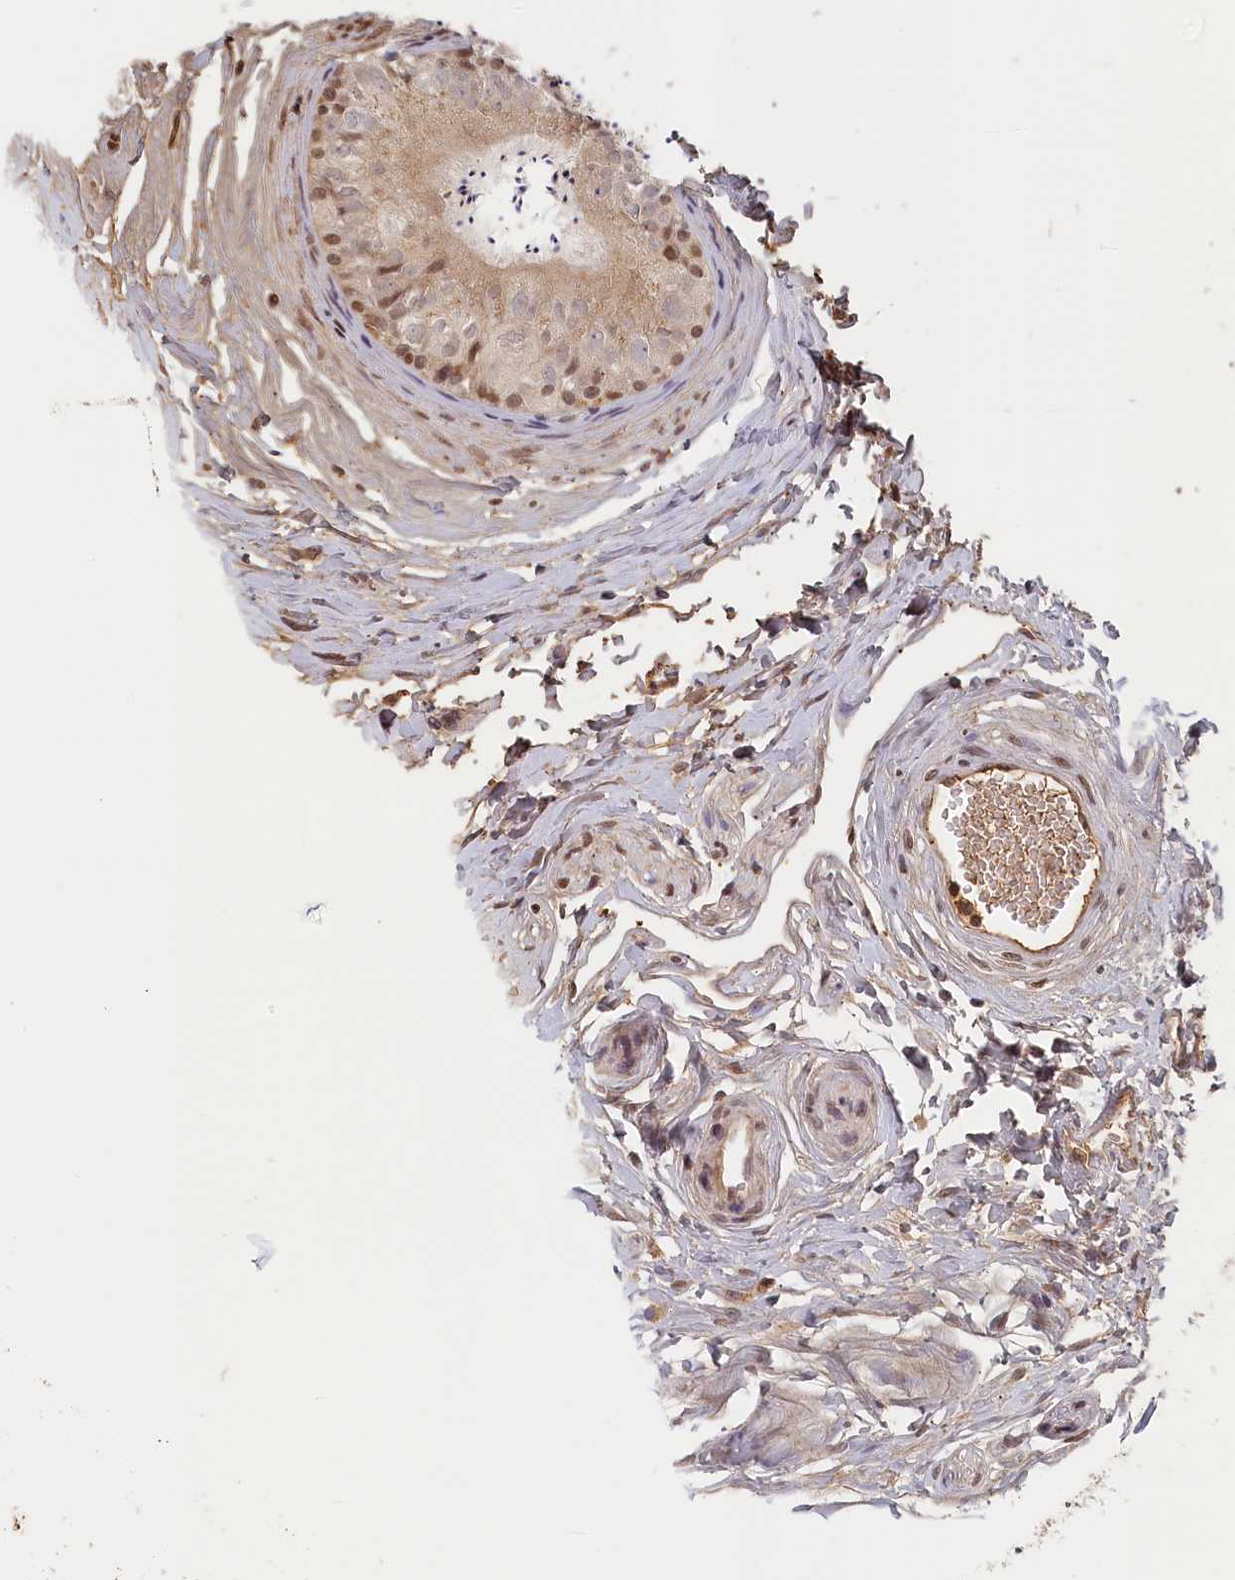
{"staining": {"intensity": "moderate", "quantity": "25%-75%", "location": "cytoplasmic/membranous"}, "tissue": "epididymis", "cell_type": "Glandular cells", "image_type": "normal", "snomed": [{"axis": "morphology", "description": "Normal tissue, NOS"}, {"axis": "topography", "description": "Epididymis"}], "caption": "IHC (DAB (3,3'-diaminobenzidine)) staining of normal epididymis reveals moderate cytoplasmic/membranous protein staining in approximately 25%-75% of glandular cells. The staining was performed using DAB, with brown indicating positive protein expression. Nuclei are stained blue with hematoxylin.", "gene": "STX16", "patient": {"sex": "male", "age": 56}}